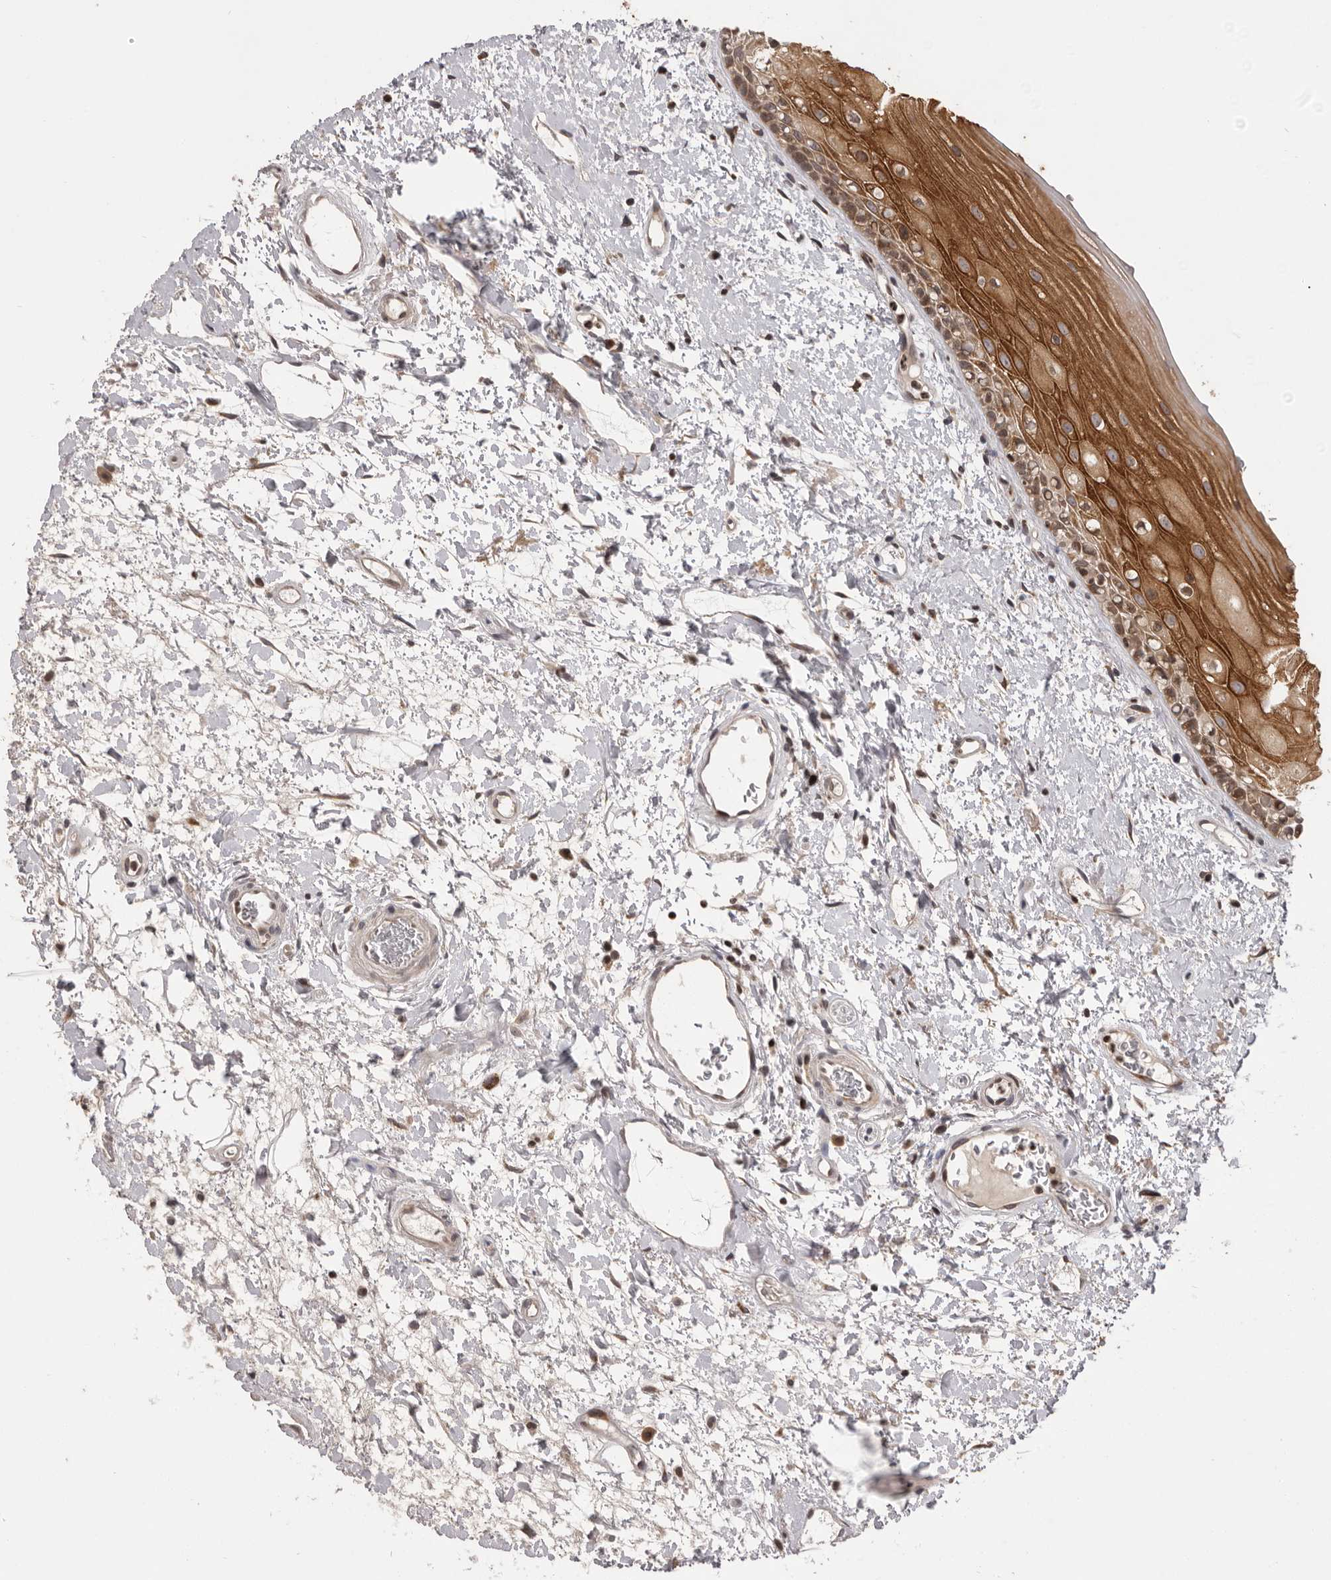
{"staining": {"intensity": "strong", "quantity": ">75%", "location": "cytoplasmic/membranous"}, "tissue": "oral mucosa", "cell_type": "Squamous epithelial cells", "image_type": "normal", "snomed": [{"axis": "morphology", "description": "Normal tissue, NOS"}, {"axis": "topography", "description": "Oral tissue"}], "caption": "A high amount of strong cytoplasmic/membranous expression is appreciated in approximately >75% of squamous epithelial cells in unremarkable oral mucosa. (Stains: DAB in brown, nuclei in blue, Microscopy: brightfield microscopy at high magnification).", "gene": "AZIN1", "patient": {"sex": "female", "age": 76}}